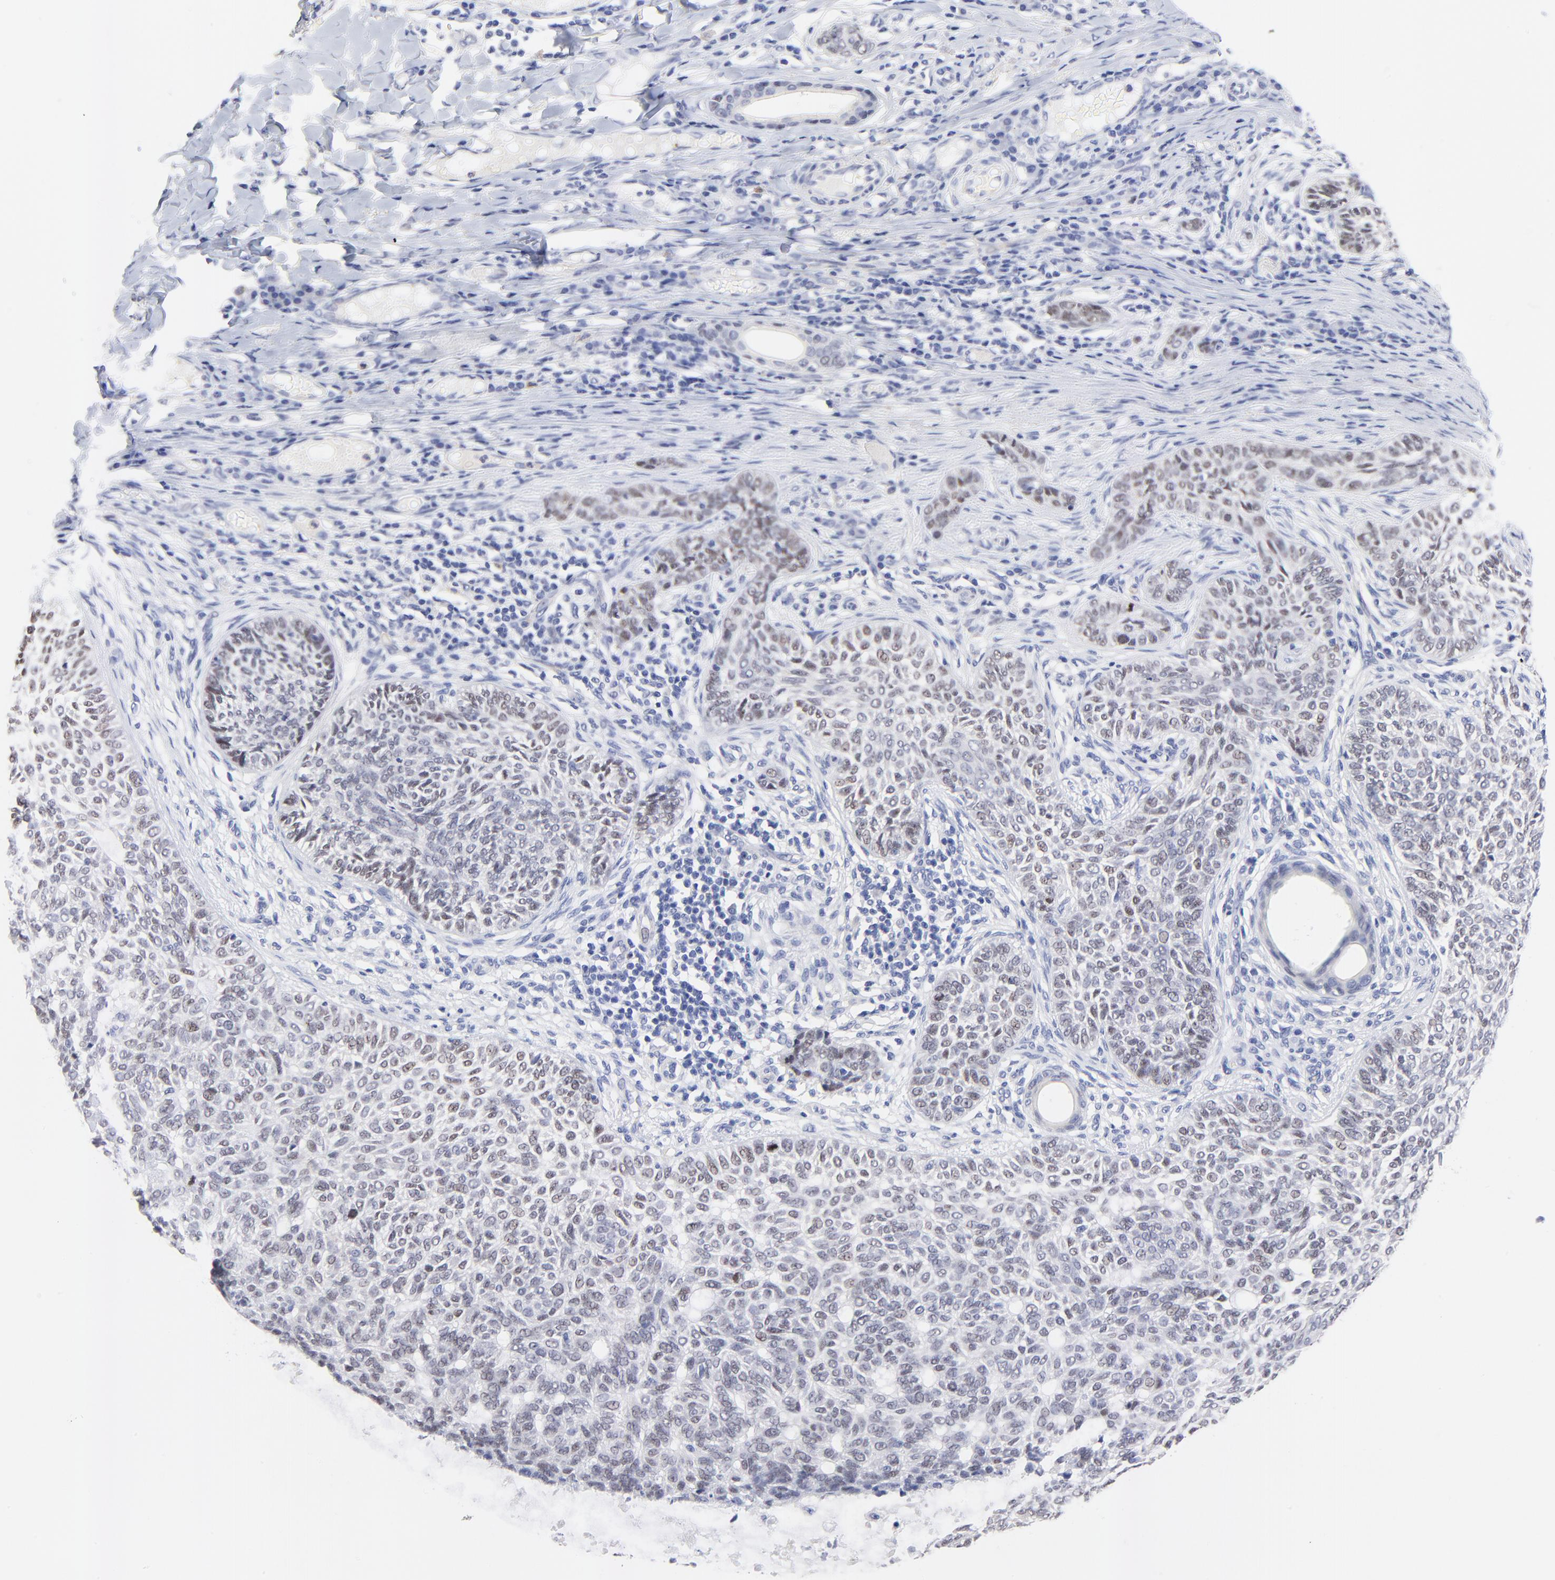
{"staining": {"intensity": "weak", "quantity": "25%-75%", "location": "nuclear"}, "tissue": "skin cancer", "cell_type": "Tumor cells", "image_type": "cancer", "snomed": [{"axis": "morphology", "description": "Basal cell carcinoma"}, {"axis": "topography", "description": "Skin"}], "caption": "This micrograph displays skin cancer (basal cell carcinoma) stained with IHC to label a protein in brown. The nuclear of tumor cells show weak positivity for the protein. Nuclei are counter-stained blue.", "gene": "FAM117B", "patient": {"sex": "male", "age": 87}}